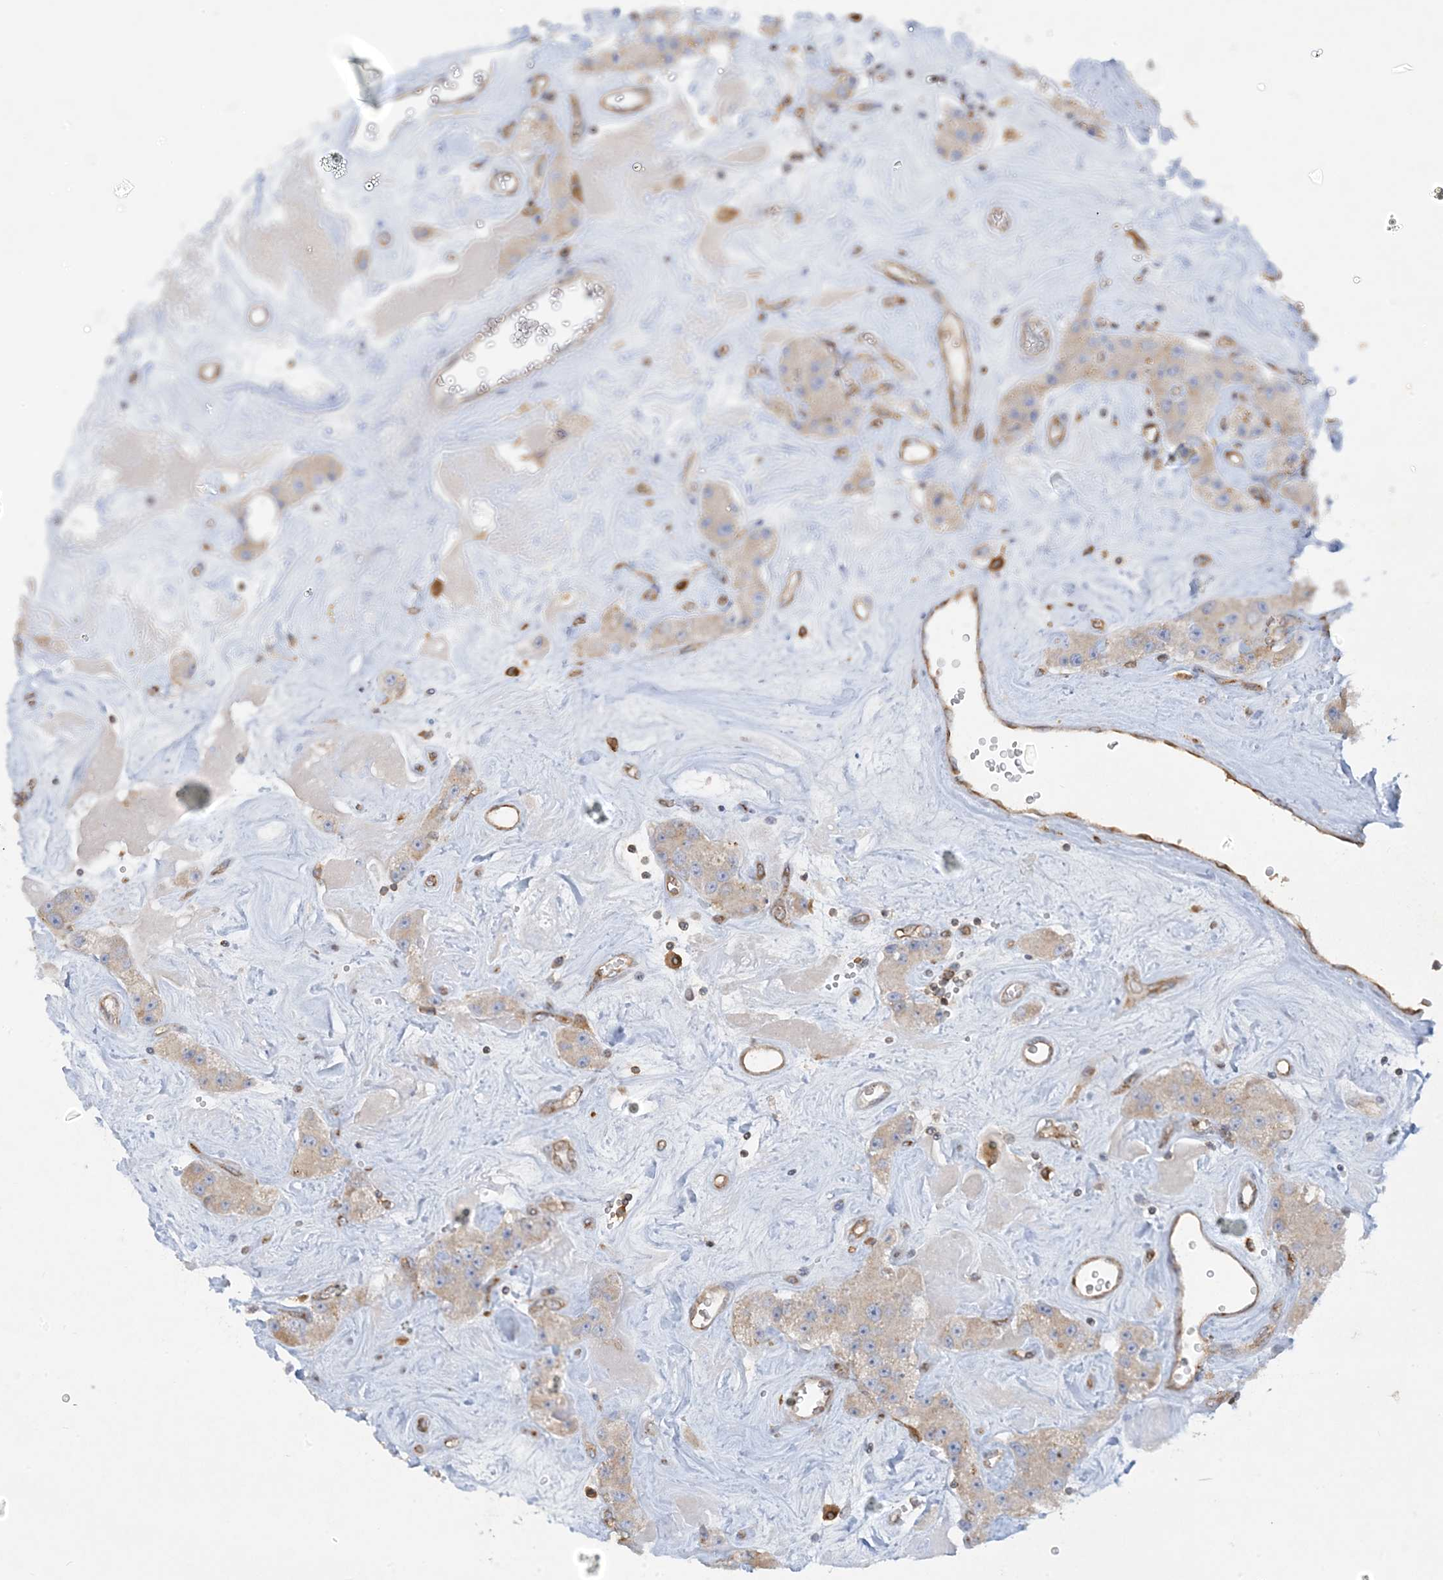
{"staining": {"intensity": "weak", "quantity": "25%-75%", "location": "cytoplasmic/membranous"}, "tissue": "carcinoid", "cell_type": "Tumor cells", "image_type": "cancer", "snomed": [{"axis": "morphology", "description": "Carcinoid, malignant, NOS"}, {"axis": "topography", "description": "Pancreas"}], "caption": "A micrograph showing weak cytoplasmic/membranous staining in about 25%-75% of tumor cells in carcinoid (malignant), as visualized by brown immunohistochemical staining.", "gene": "HLA-E", "patient": {"sex": "male", "age": 41}}